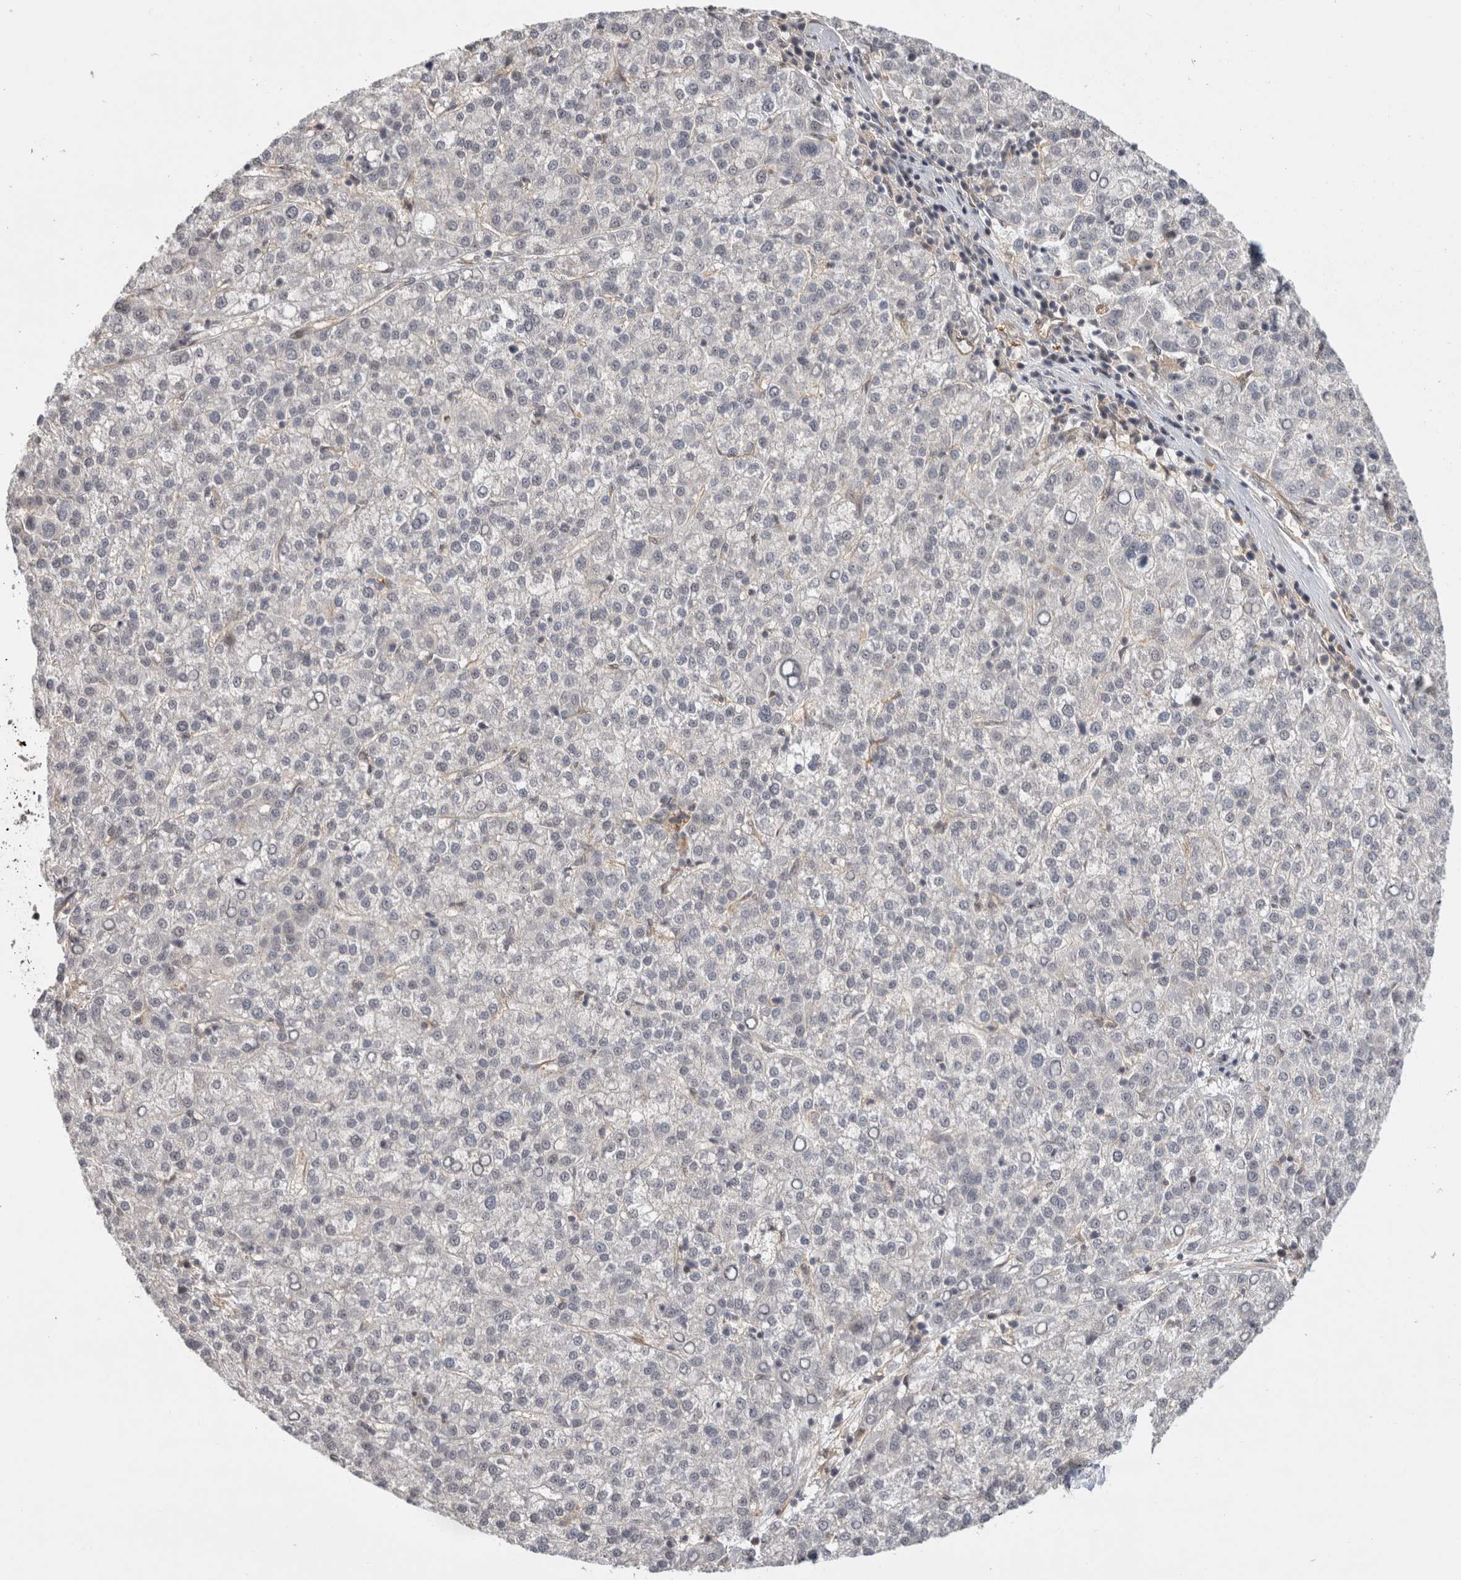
{"staining": {"intensity": "negative", "quantity": "none", "location": "none"}, "tissue": "liver cancer", "cell_type": "Tumor cells", "image_type": "cancer", "snomed": [{"axis": "morphology", "description": "Carcinoma, Hepatocellular, NOS"}, {"axis": "topography", "description": "Liver"}], "caption": "The histopathology image exhibits no significant staining in tumor cells of hepatocellular carcinoma (liver).", "gene": "ZNF318", "patient": {"sex": "female", "age": 58}}